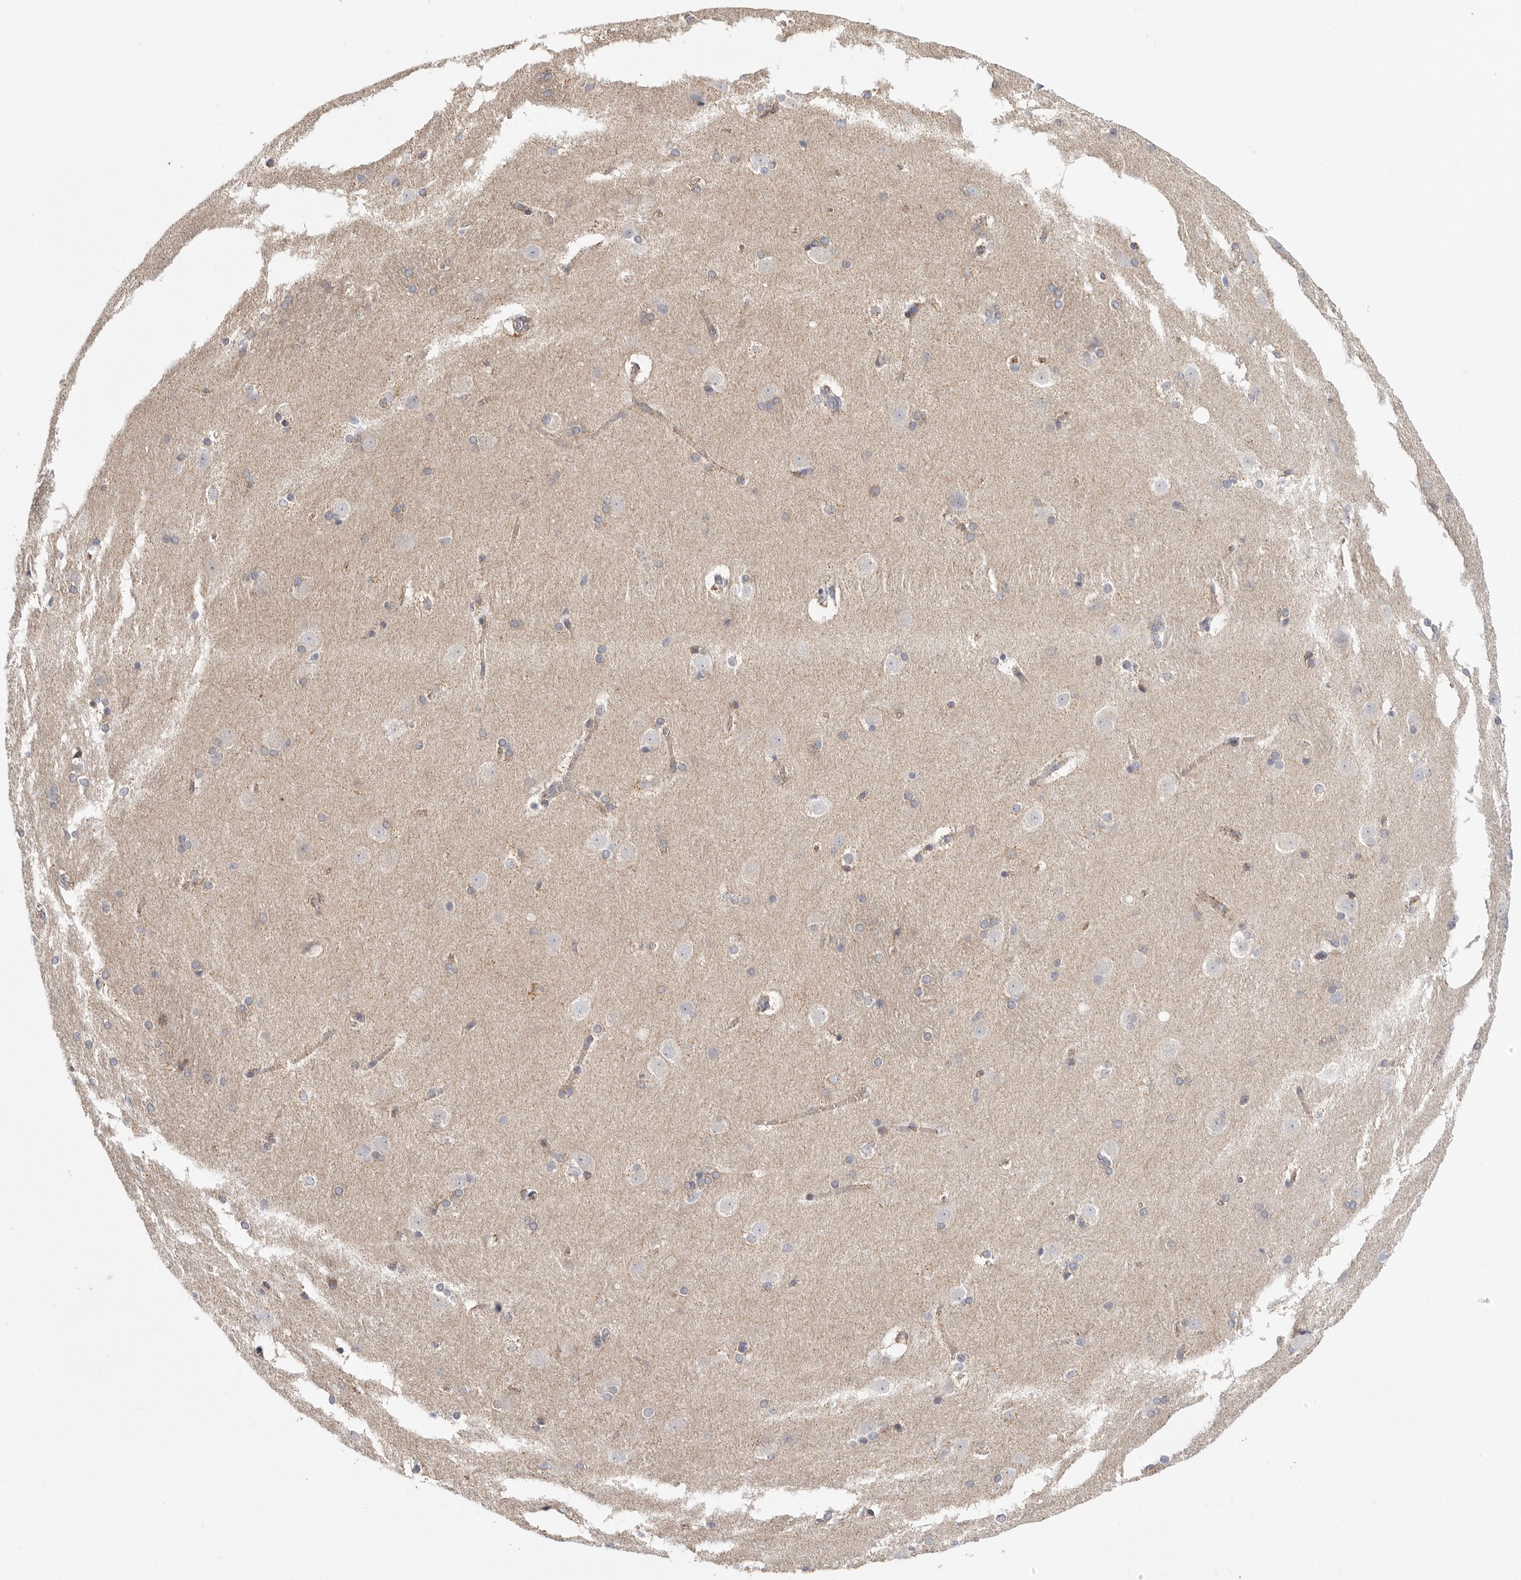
{"staining": {"intensity": "moderate", "quantity": "<25%", "location": "cytoplasmic/membranous"}, "tissue": "caudate", "cell_type": "Glial cells", "image_type": "normal", "snomed": [{"axis": "morphology", "description": "Normal tissue, NOS"}, {"axis": "topography", "description": "Lateral ventricle wall"}], "caption": "Immunohistochemical staining of benign human caudate demonstrates low levels of moderate cytoplasmic/membranous staining in about <25% of glial cells.", "gene": "ELP3", "patient": {"sex": "female", "age": 19}}